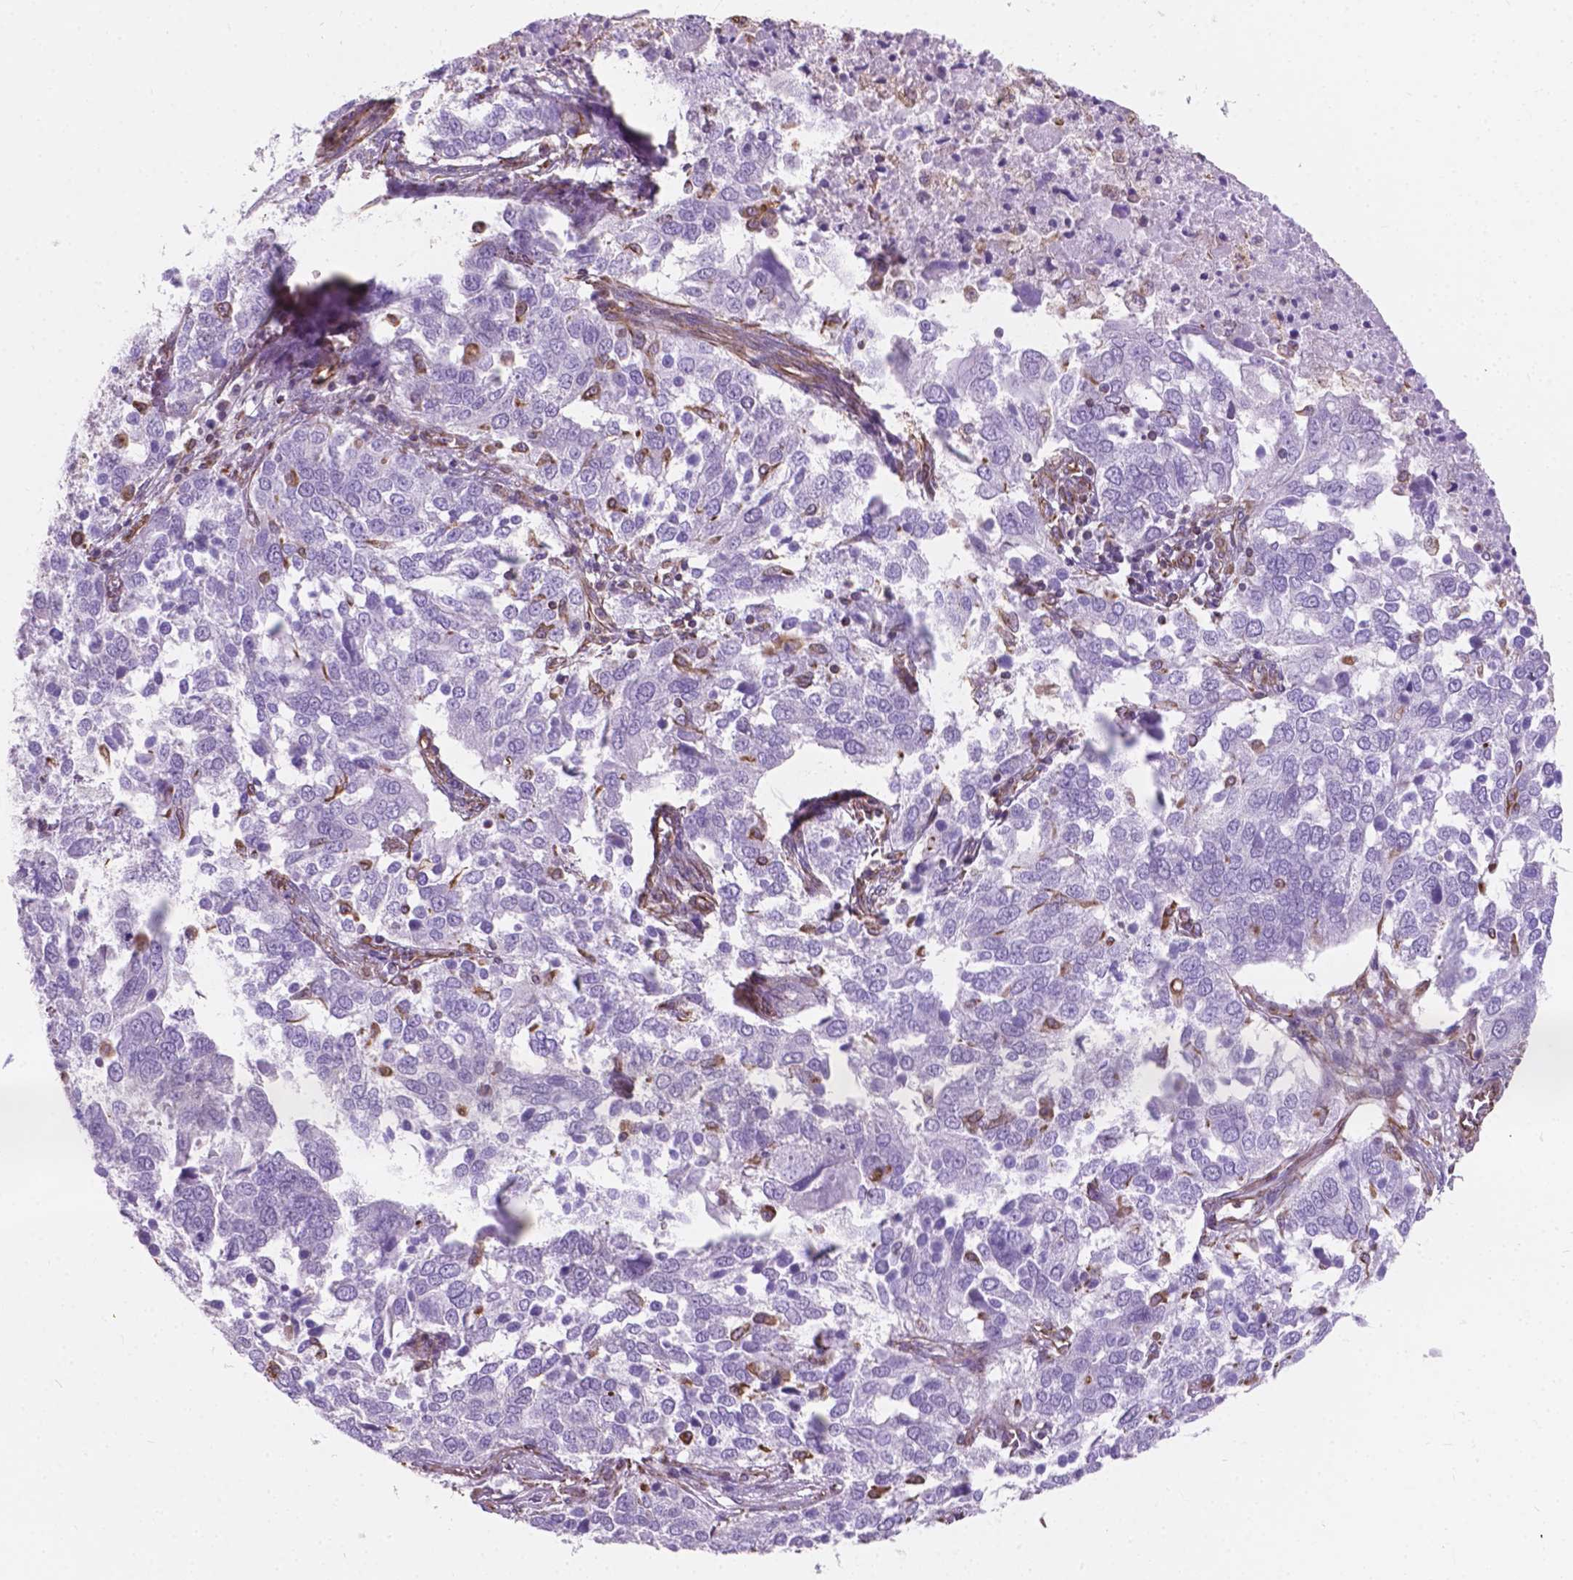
{"staining": {"intensity": "negative", "quantity": "none", "location": "none"}, "tissue": "ovarian cancer", "cell_type": "Tumor cells", "image_type": "cancer", "snomed": [{"axis": "morphology", "description": "Carcinoma, endometroid"}, {"axis": "topography", "description": "Soft tissue"}, {"axis": "topography", "description": "Ovary"}], "caption": "Immunohistochemistry histopathology image of ovarian endometroid carcinoma stained for a protein (brown), which demonstrates no positivity in tumor cells. Nuclei are stained in blue.", "gene": "AMOT", "patient": {"sex": "female", "age": 52}}